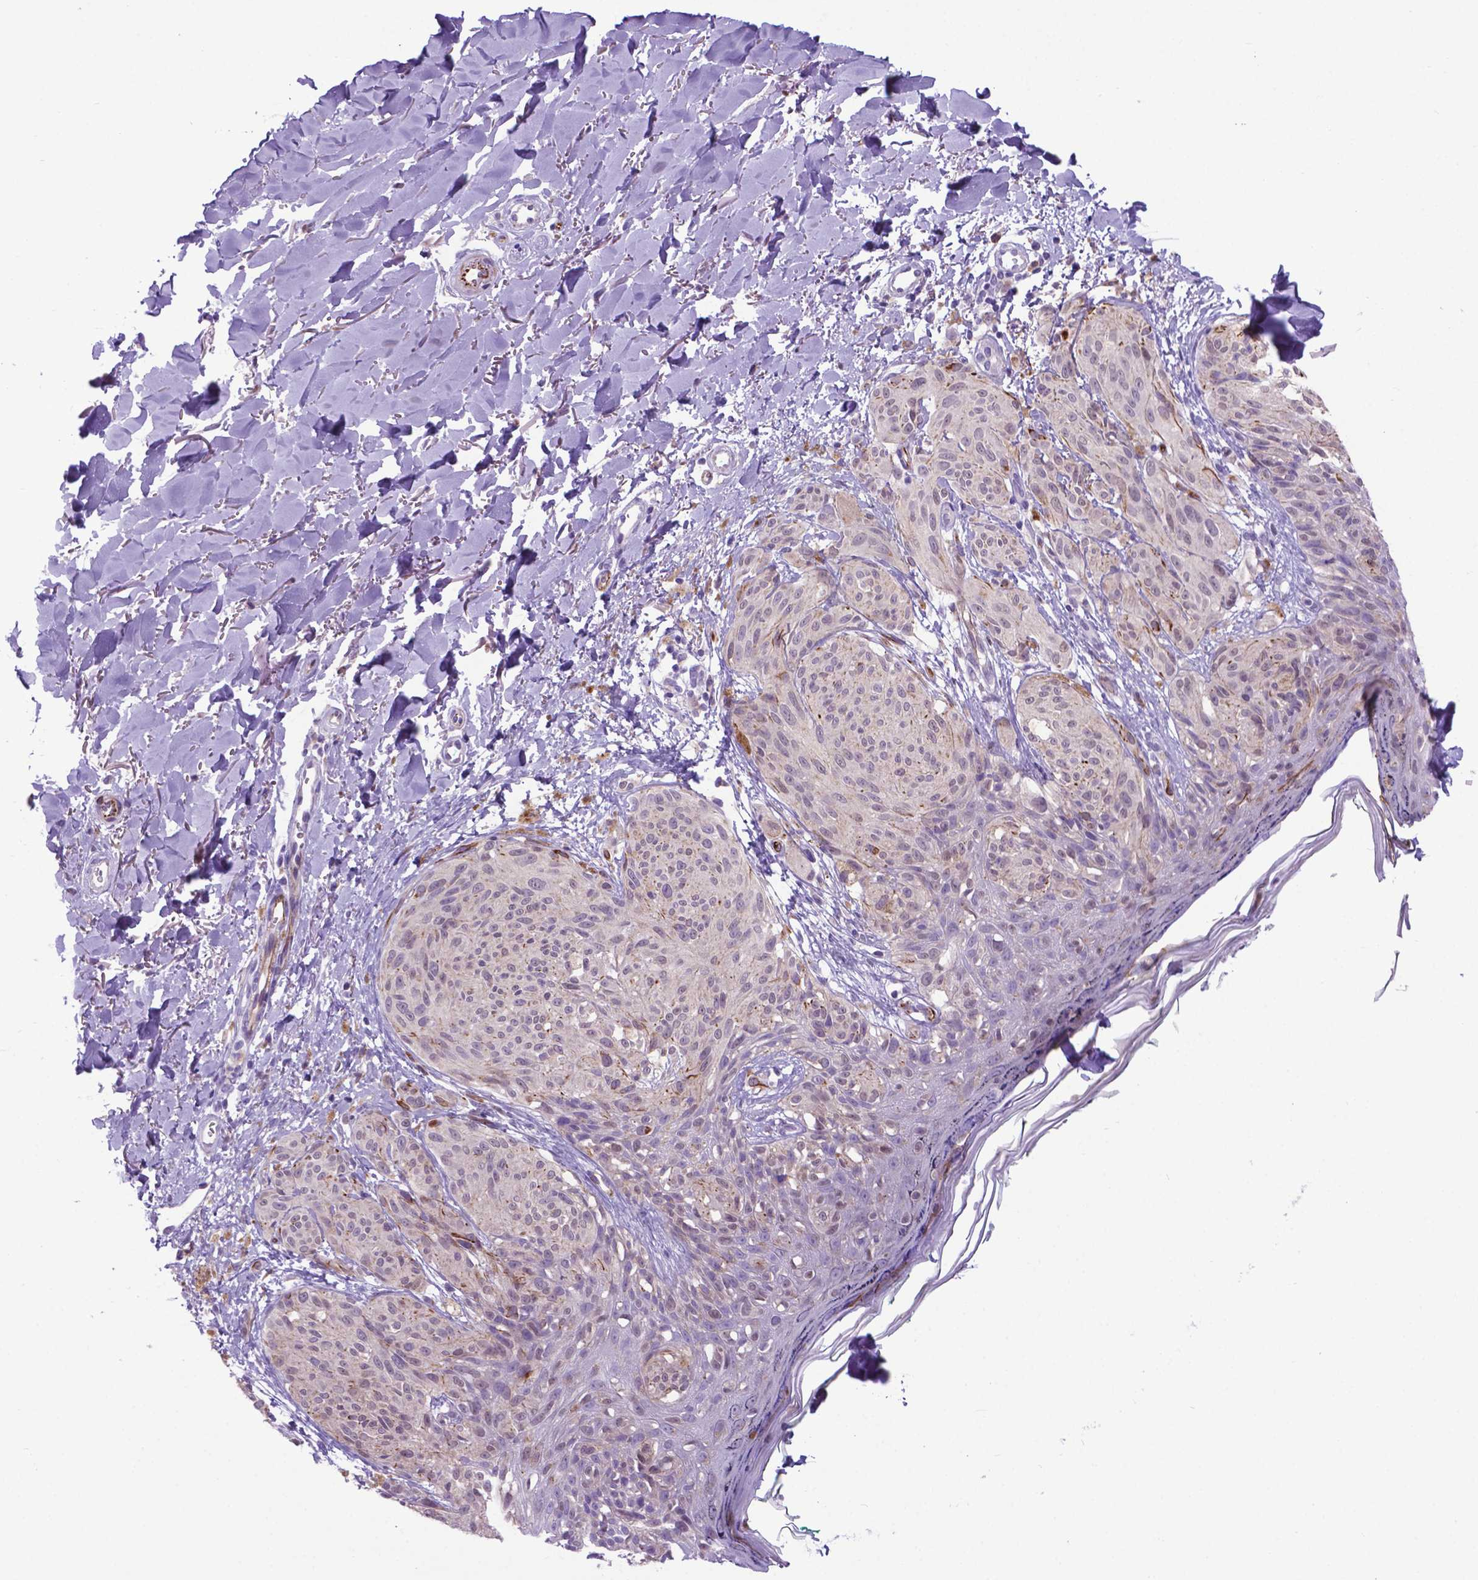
{"staining": {"intensity": "negative", "quantity": "none", "location": "none"}, "tissue": "melanoma", "cell_type": "Tumor cells", "image_type": "cancer", "snomed": [{"axis": "morphology", "description": "Malignant melanoma, NOS"}, {"axis": "topography", "description": "Skin"}], "caption": "Immunohistochemical staining of melanoma demonstrates no significant expression in tumor cells. Brightfield microscopy of immunohistochemistry (IHC) stained with DAB (brown) and hematoxylin (blue), captured at high magnification.", "gene": "LZTR1", "patient": {"sex": "female", "age": 87}}